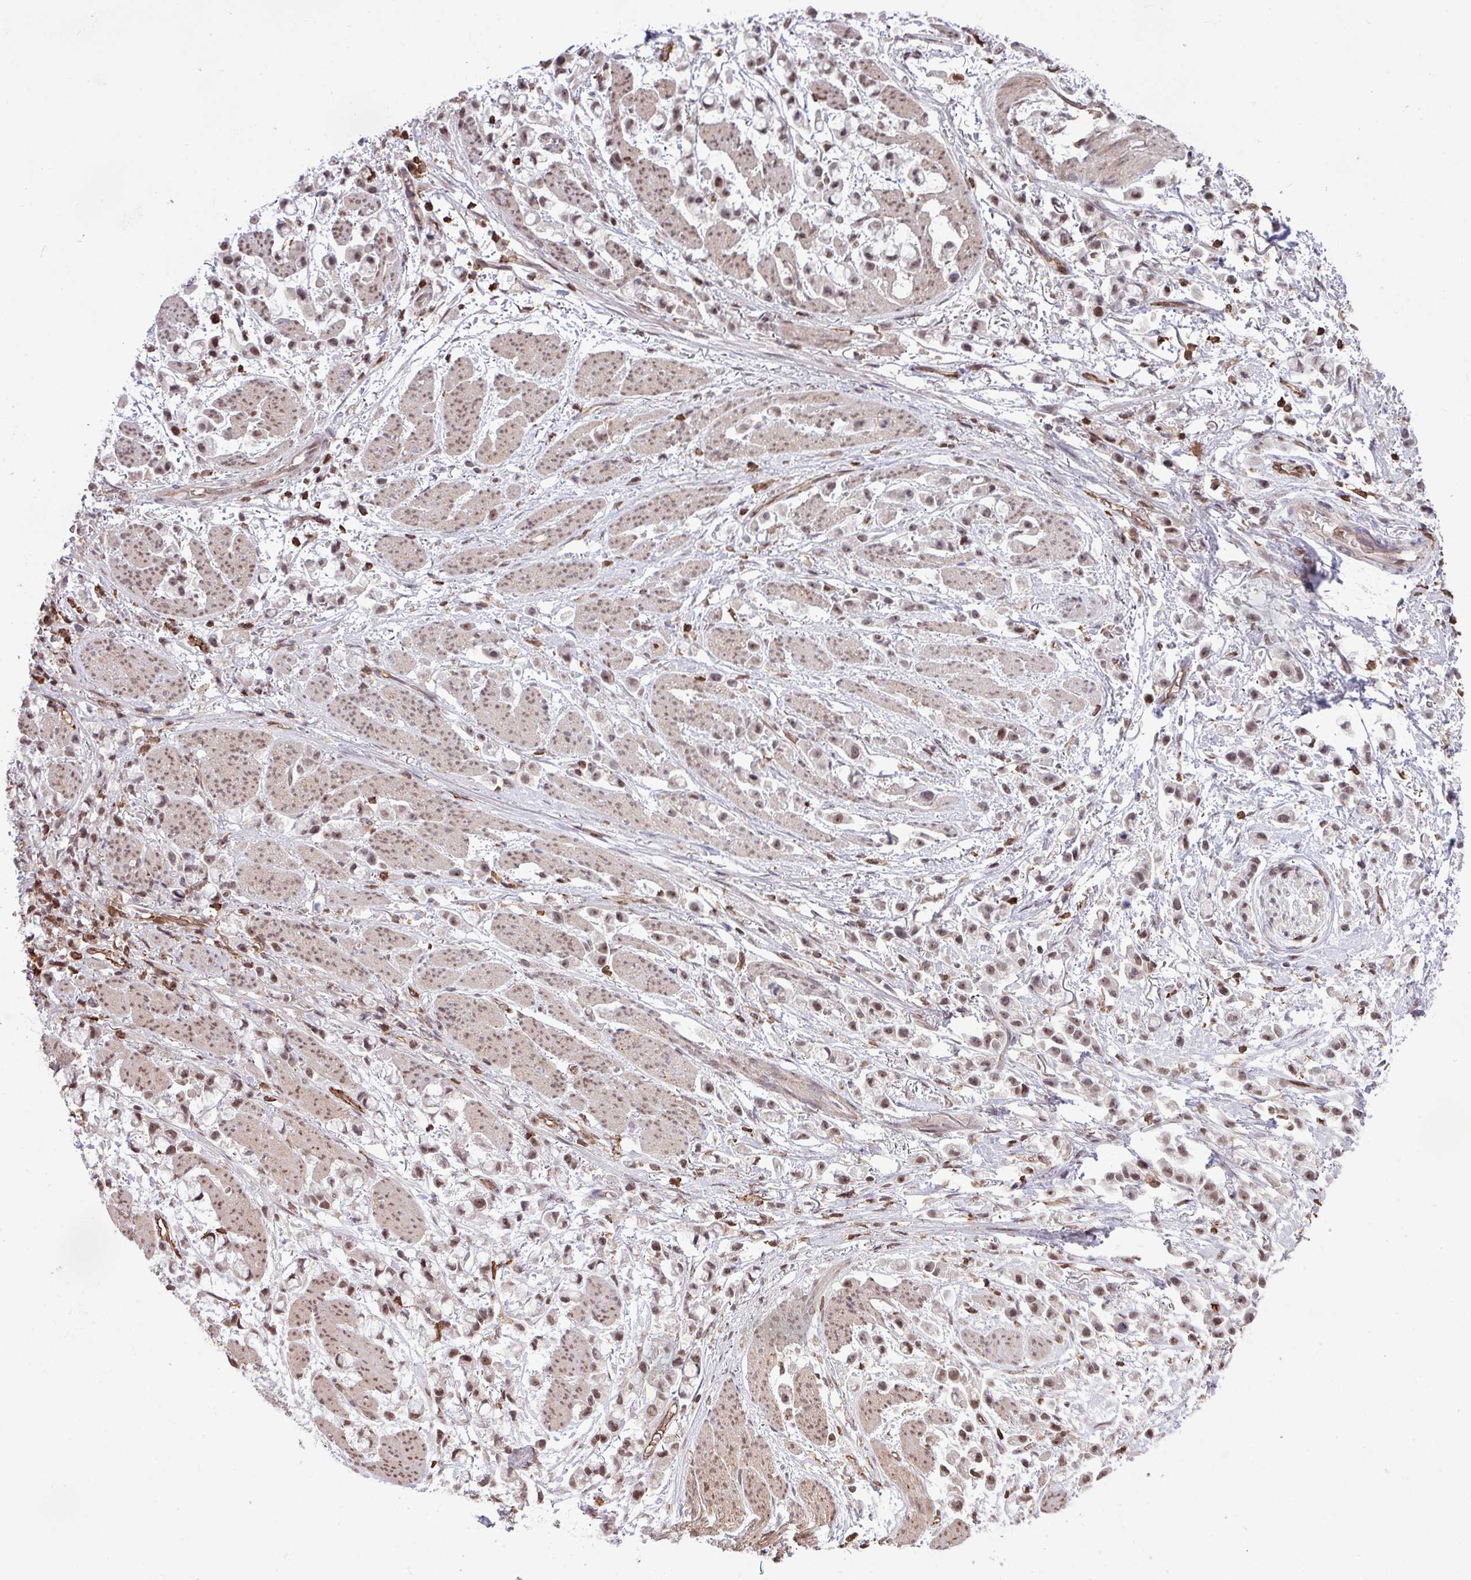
{"staining": {"intensity": "weak", "quantity": ">75%", "location": "nuclear"}, "tissue": "stomach cancer", "cell_type": "Tumor cells", "image_type": "cancer", "snomed": [{"axis": "morphology", "description": "Adenocarcinoma, NOS"}, {"axis": "topography", "description": "Stomach"}], "caption": "The histopathology image exhibits immunohistochemical staining of stomach cancer. There is weak nuclear positivity is appreciated in approximately >75% of tumor cells.", "gene": "GON7", "patient": {"sex": "female", "age": 81}}